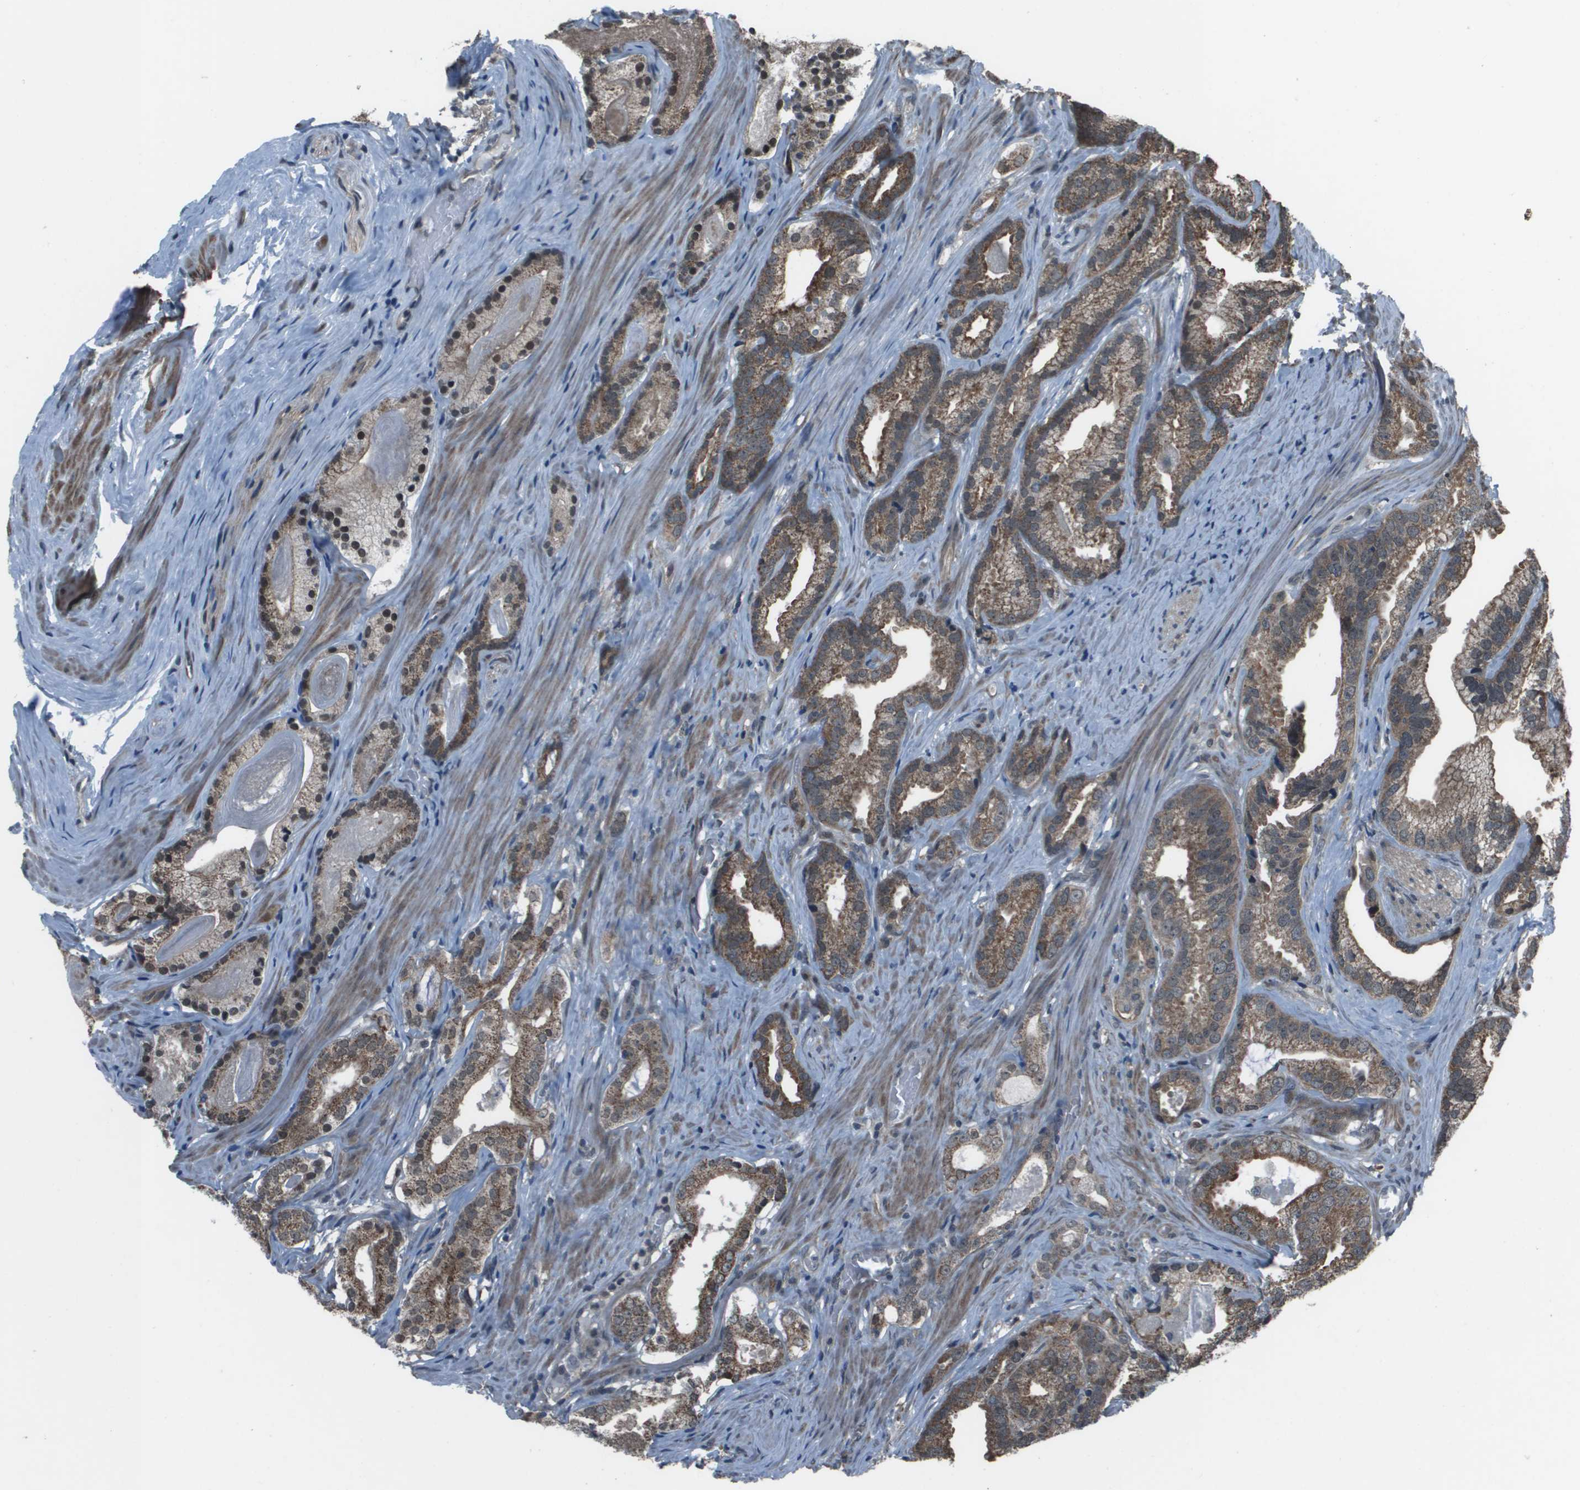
{"staining": {"intensity": "moderate", "quantity": ">75%", "location": "cytoplasmic/membranous,nuclear"}, "tissue": "prostate cancer", "cell_type": "Tumor cells", "image_type": "cancer", "snomed": [{"axis": "morphology", "description": "Adenocarcinoma, Low grade"}, {"axis": "topography", "description": "Prostate"}], "caption": "A brown stain labels moderate cytoplasmic/membranous and nuclear staining of a protein in prostate cancer (adenocarcinoma (low-grade)) tumor cells.", "gene": "PPFIA1", "patient": {"sex": "male", "age": 59}}